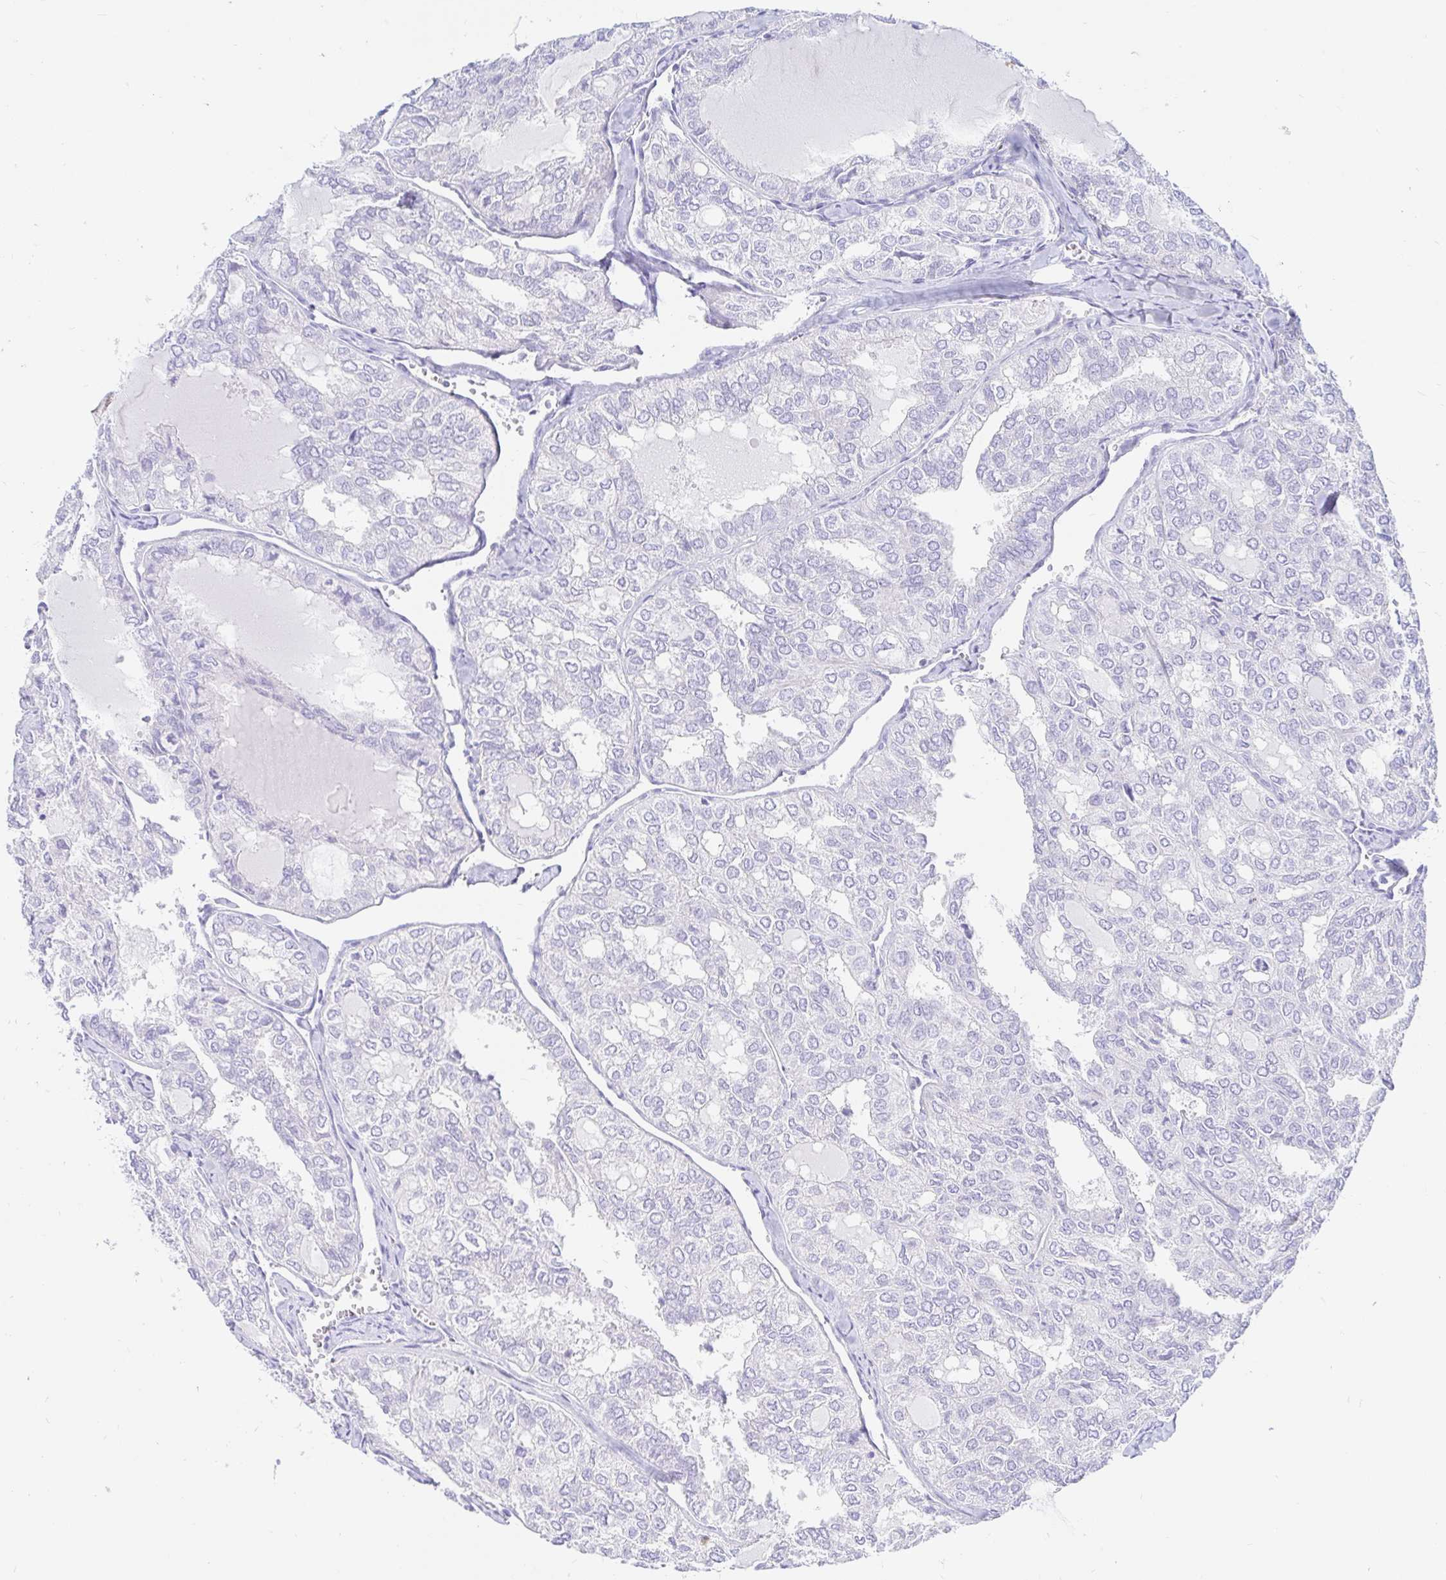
{"staining": {"intensity": "negative", "quantity": "none", "location": "none"}, "tissue": "thyroid cancer", "cell_type": "Tumor cells", "image_type": "cancer", "snomed": [{"axis": "morphology", "description": "Follicular adenoma carcinoma, NOS"}, {"axis": "topography", "description": "Thyroid gland"}], "caption": "A micrograph of human thyroid cancer (follicular adenoma carcinoma) is negative for staining in tumor cells.", "gene": "PPP1R1B", "patient": {"sex": "male", "age": 75}}